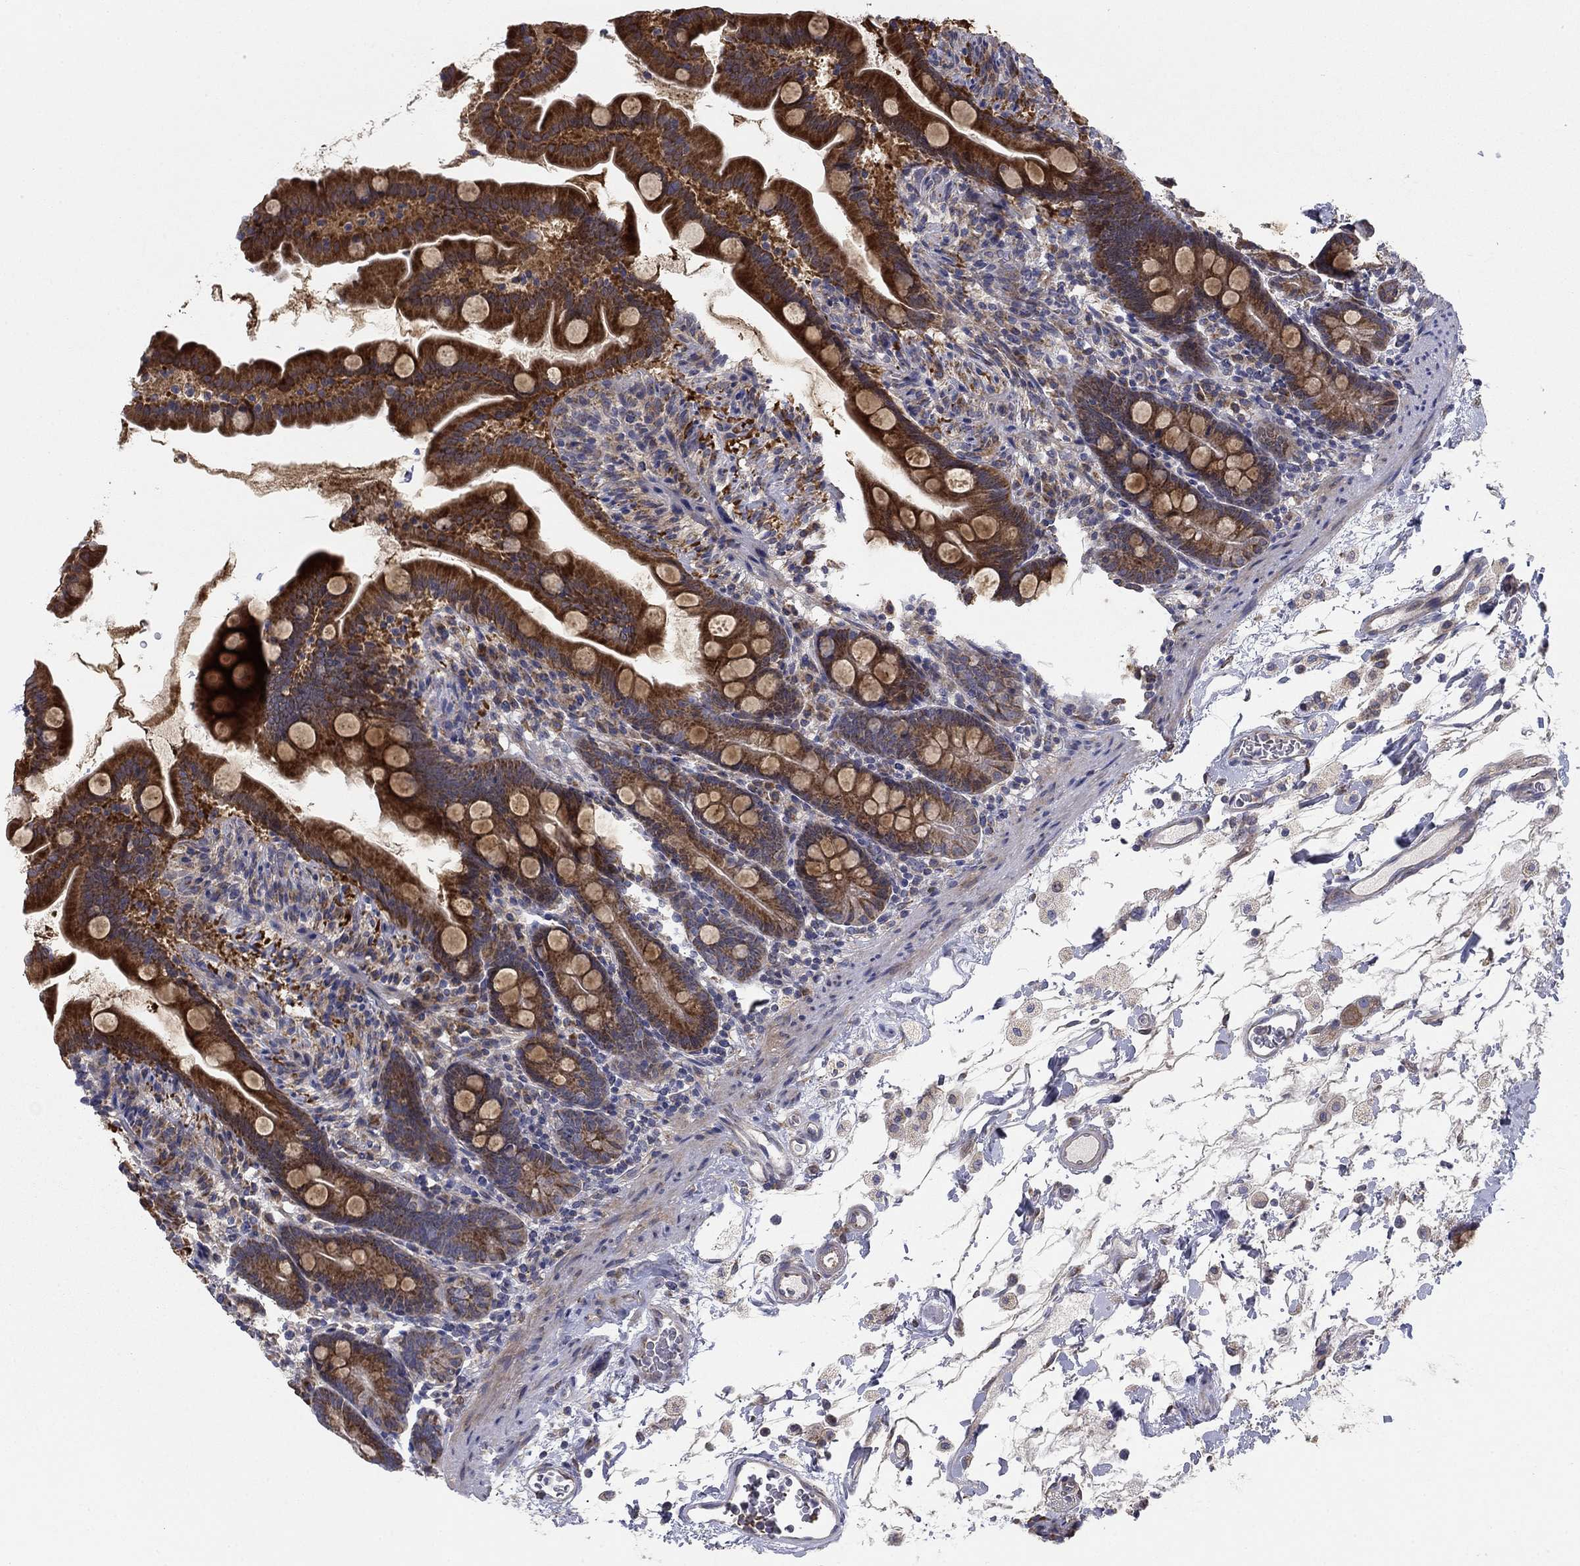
{"staining": {"intensity": "strong", "quantity": ">75%", "location": "cytoplasmic/membranous"}, "tissue": "small intestine", "cell_type": "Glandular cells", "image_type": "normal", "snomed": [{"axis": "morphology", "description": "Normal tissue, NOS"}, {"axis": "topography", "description": "Small intestine"}], "caption": "Small intestine stained with DAB immunohistochemistry (IHC) demonstrates high levels of strong cytoplasmic/membranous staining in approximately >75% of glandular cells.", "gene": "MMAA", "patient": {"sex": "female", "age": 44}}